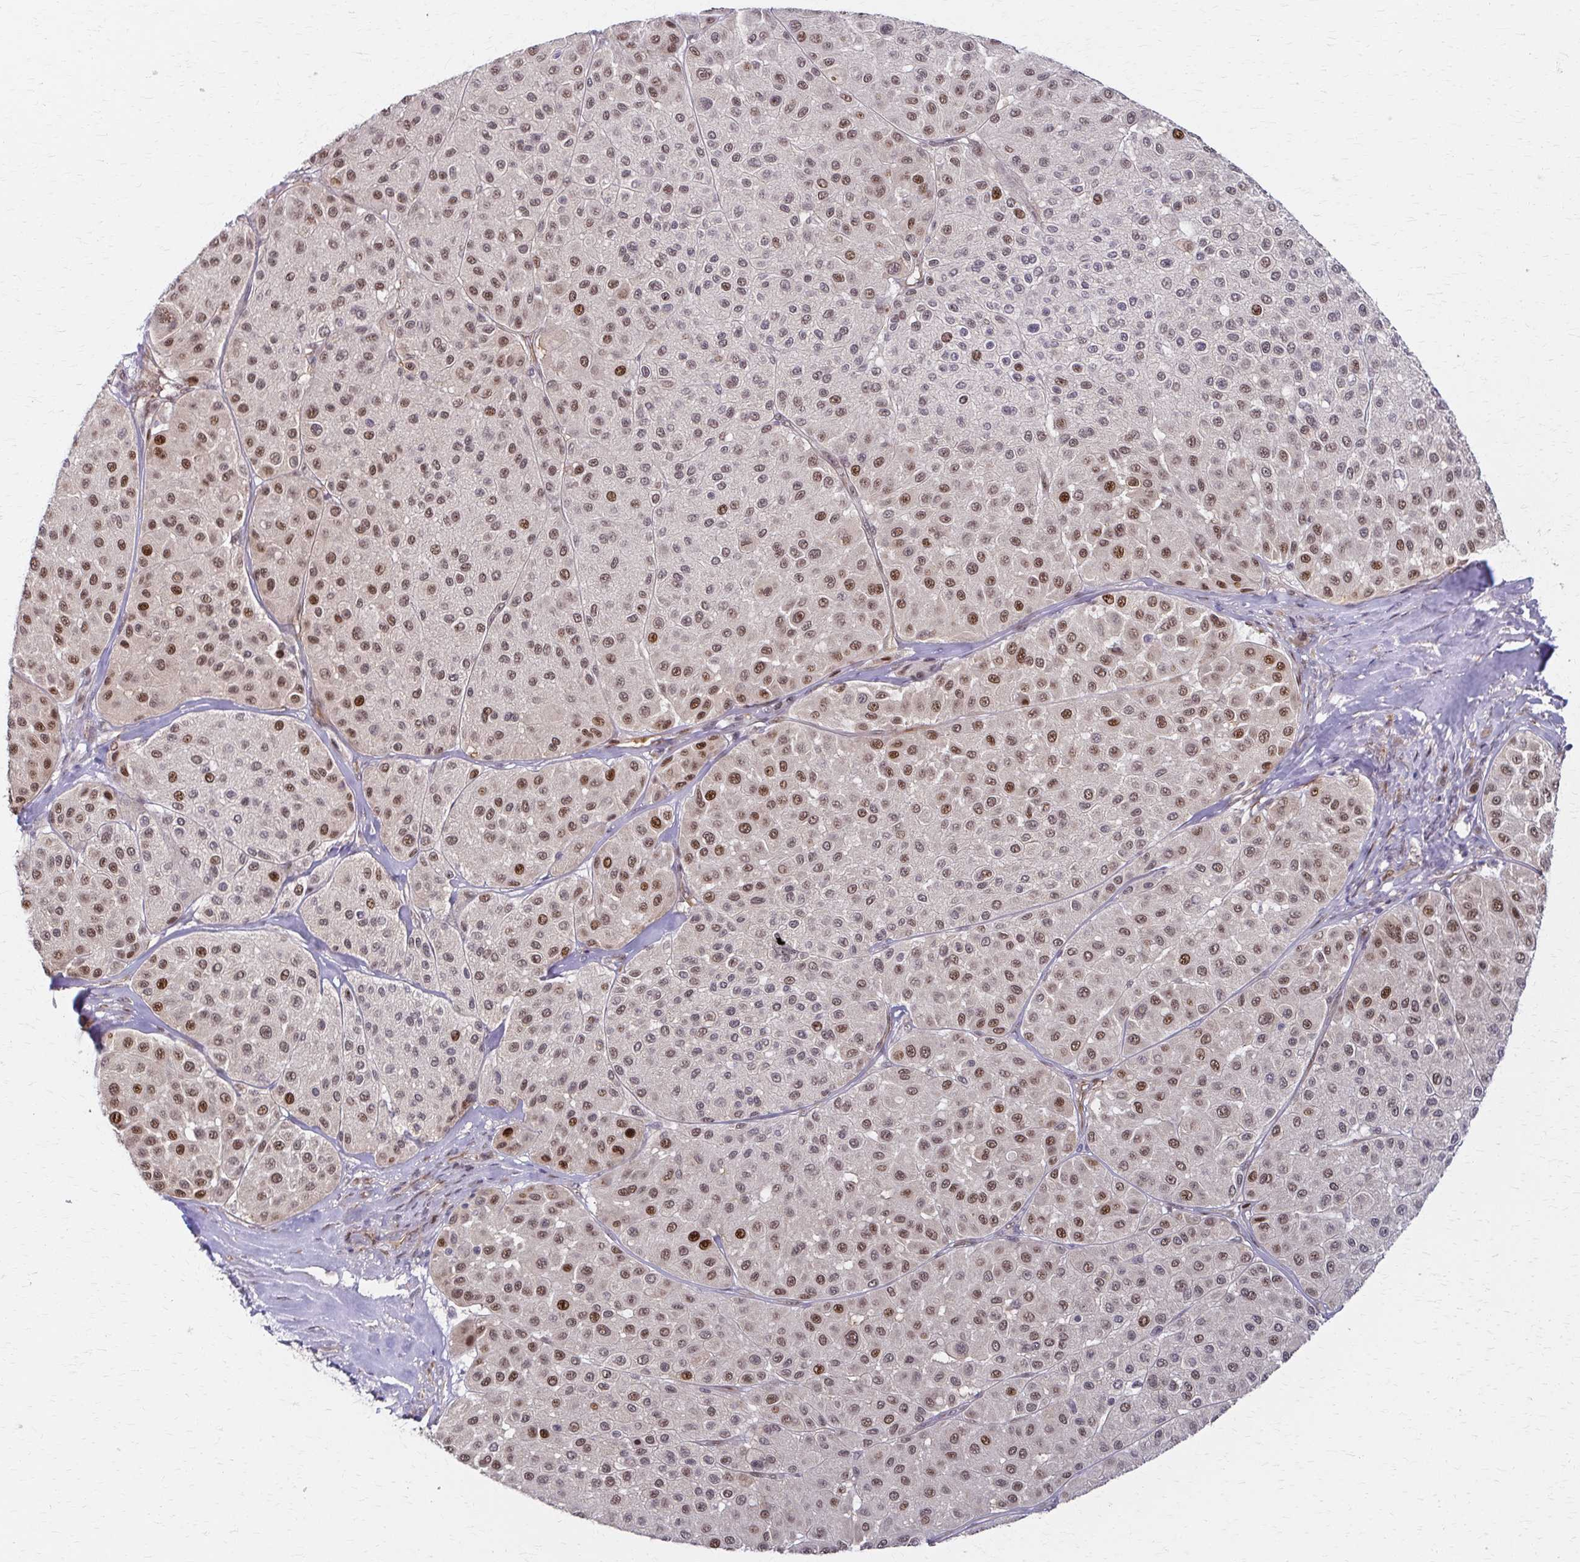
{"staining": {"intensity": "moderate", "quantity": ">75%", "location": "nuclear"}, "tissue": "melanoma", "cell_type": "Tumor cells", "image_type": "cancer", "snomed": [{"axis": "morphology", "description": "Malignant melanoma, Metastatic site"}, {"axis": "topography", "description": "Smooth muscle"}], "caption": "Moderate nuclear protein positivity is identified in about >75% of tumor cells in melanoma. The staining is performed using DAB brown chromogen to label protein expression. The nuclei are counter-stained blue using hematoxylin.", "gene": "PSMD7", "patient": {"sex": "male", "age": 41}}